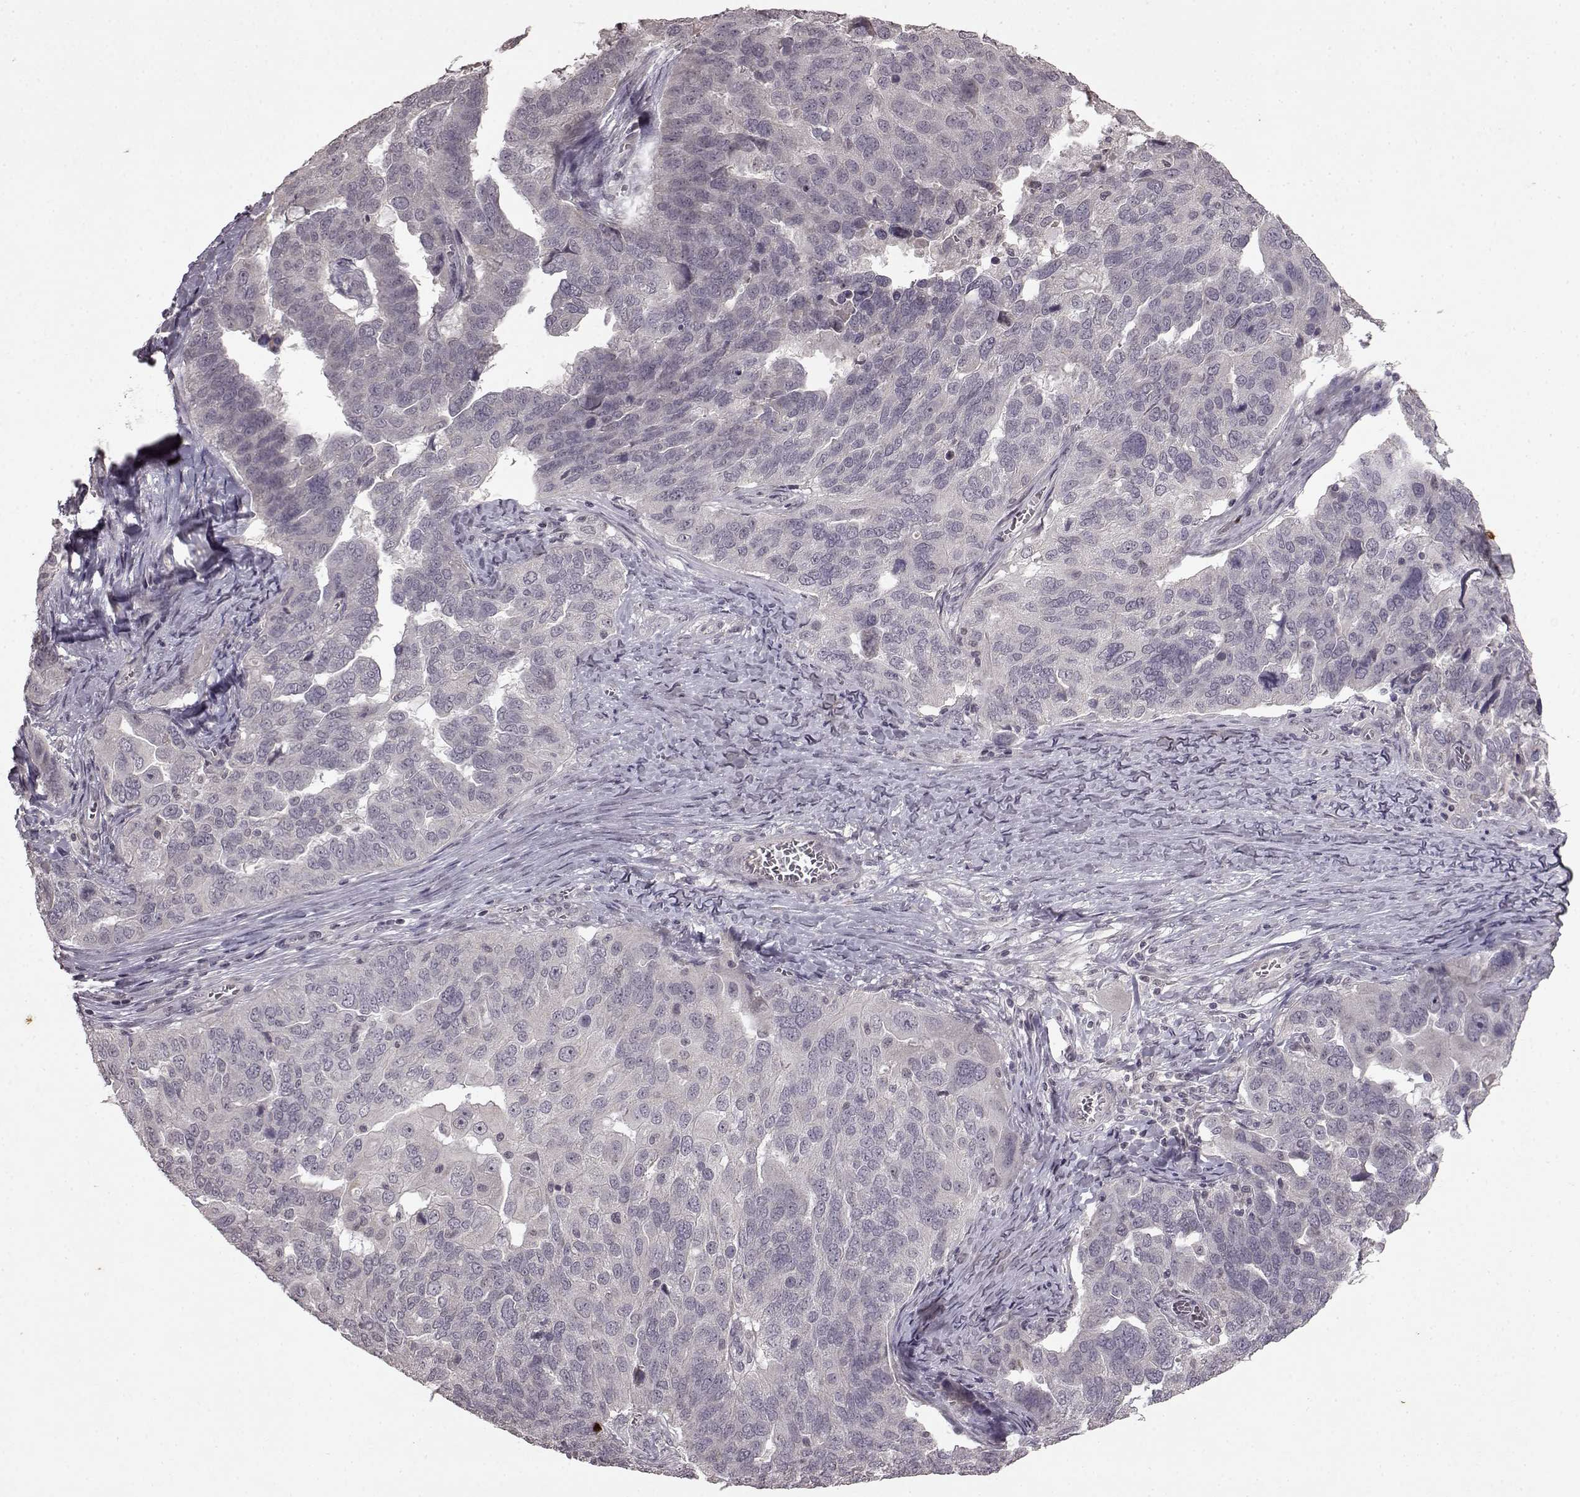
{"staining": {"intensity": "negative", "quantity": "none", "location": "none"}, "tissue": "ovarian cancer", "cell_type": "Tumor cells", "image_type": "cancer", "snomed": [{"axis": "morphology", "description": "Carcinoma, endometroid"}, {"axis": "topography", "description": "Soft tissue"}, {"axis": "topography", "description": "Ovary"}], "caption": "Ovarian endometroid carcinoma was stained to show a protein in brown. There is no significant positivity in tumor cells. Brightfield microscopy of immunohistochemistry (IHC) stained with DAB (brown) and hematoxylin (blue), captured at high magnification.", "gene": "LHB", "patient": {"sex": "female", "age": 52}}